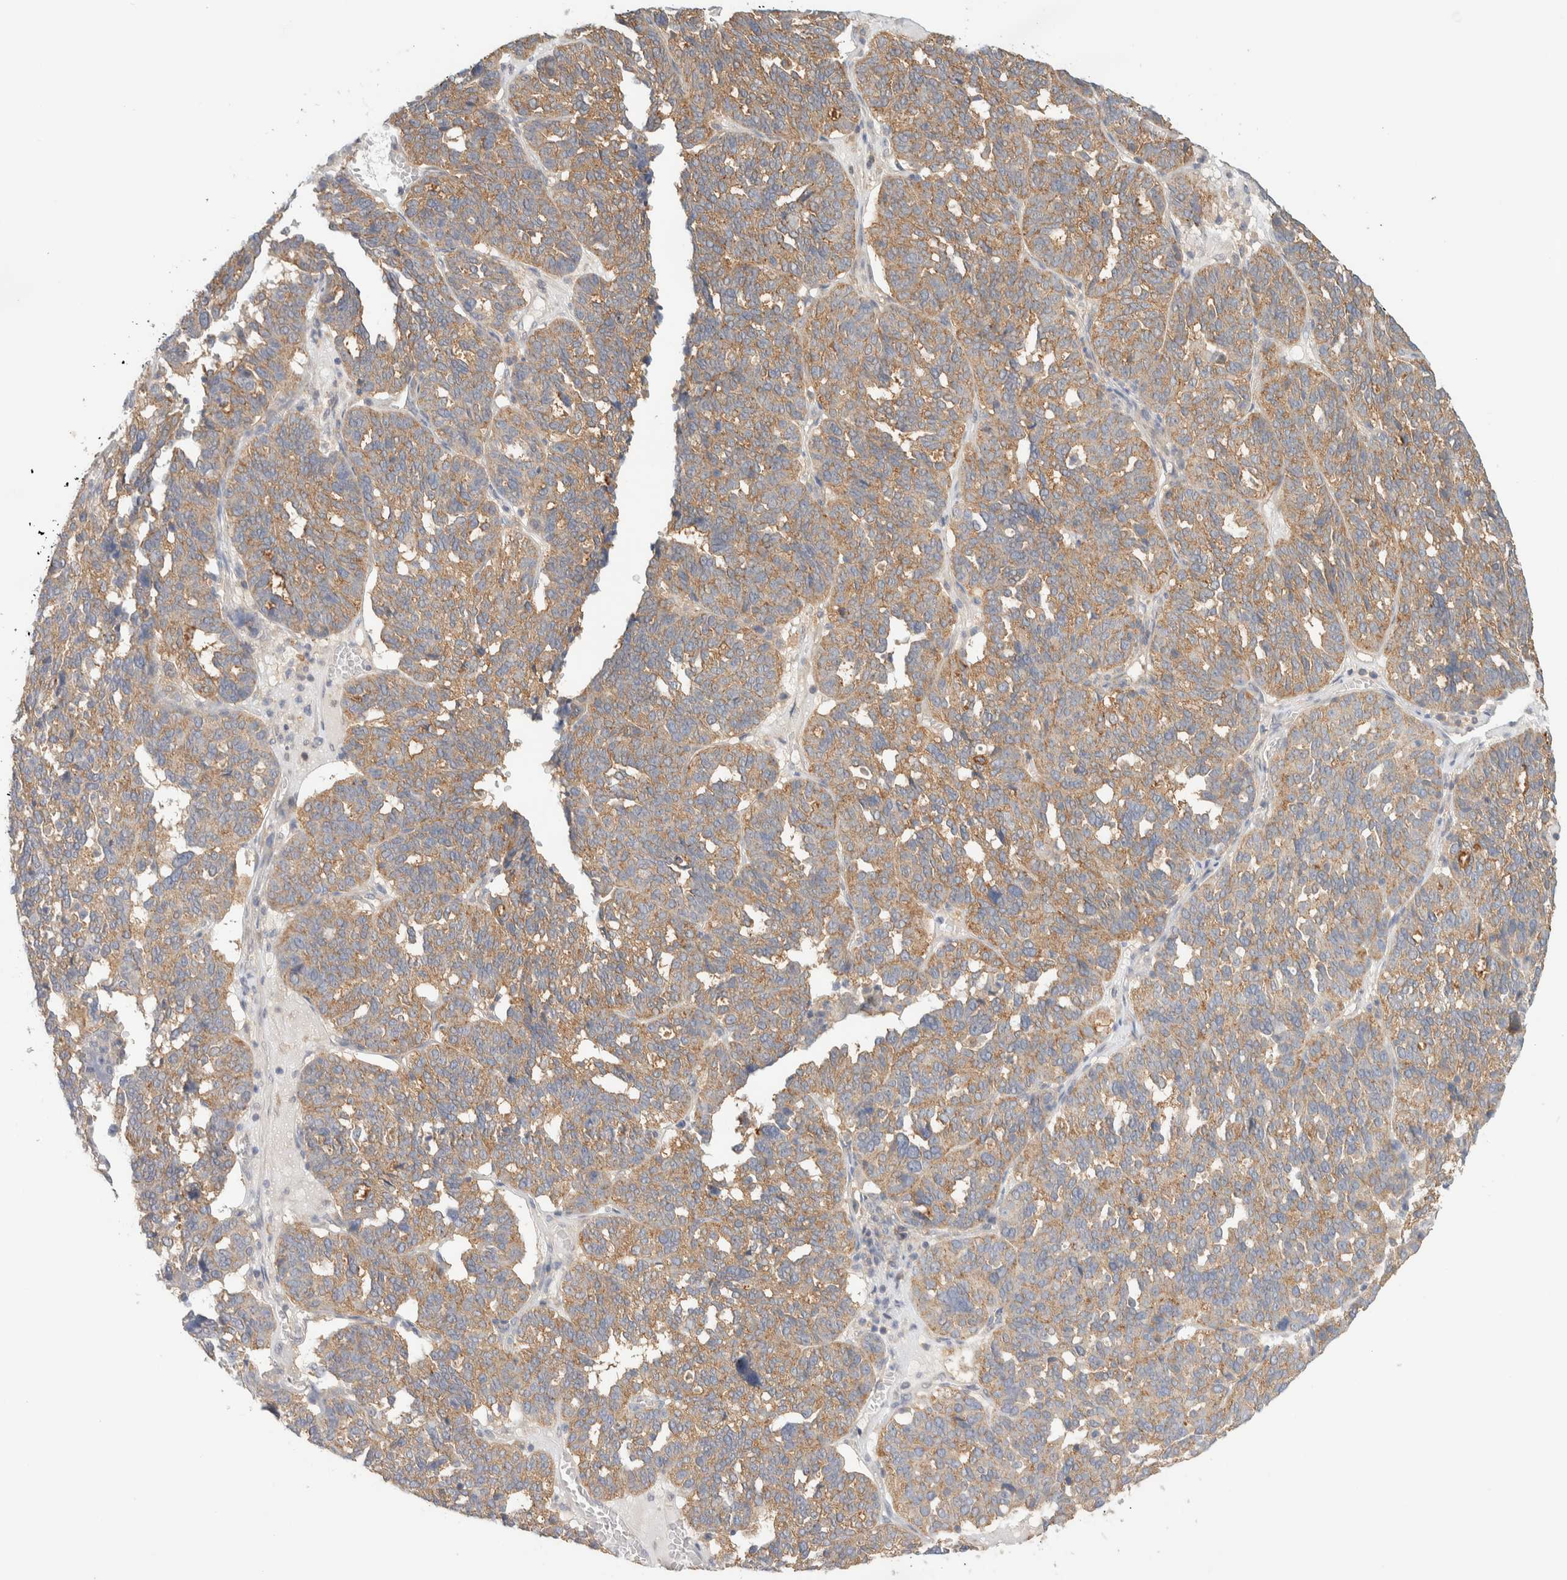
{"staining": {"intensity": "moderate", "quantity": ">75%", "location": "cytoplasmic/membranous"}, "tissue": "ovarian cancer", "cell_type": "Tumor cells", "image_type": "cancer", "snomed": [{"axis": "morphology", "description": "Cystadenocarcinoma, serous, NOS"}, {"axis": "topography", "description": "Ovary"}], "caption": "This micrograph exhibits serous cystadenocarcinoma (ovarian) stained with immunohistochemistry (IHC) to label a protein in brown. The cytoplasmic/membranous of tumor cells show moderate positivity for the protein. Nuclei are counter-stained blue.", "gene": "TBC1D8B", "patient": {"sex": "female", "age": 59}}